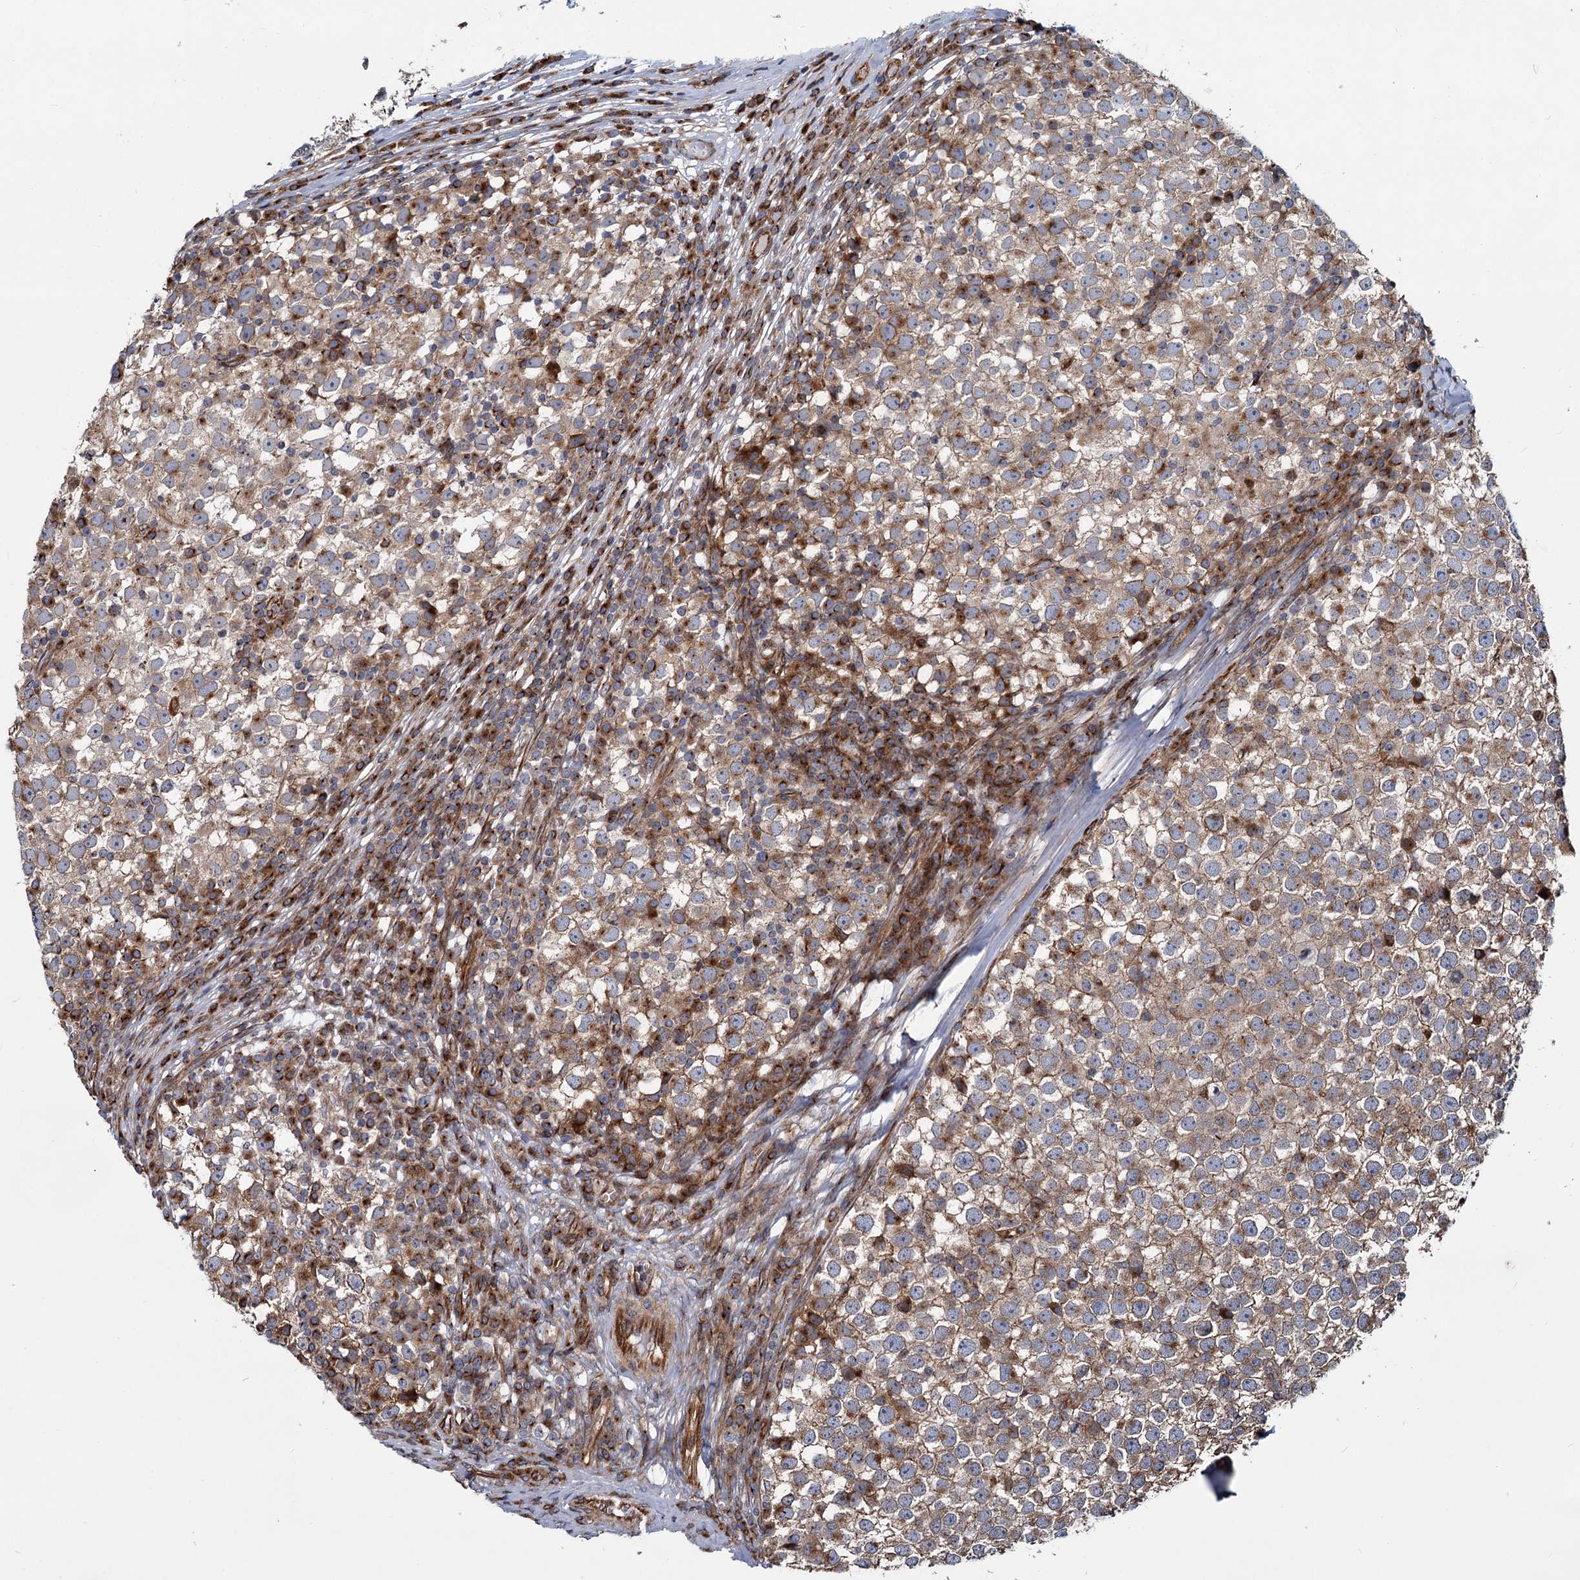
{"staining": {"intensity": "weak", "quantity": ">75%", "location": "cytoplasmic/membranous"}, "tissue": "testis cancer", "cell_type": "Tumor cells", "image_type": "cancer", "snomed": [{"axis": "morphology", "description": "Seminoma, NOS"}, {"axis": "topography", "description": "Testis"}], "caption": "High-magnification brightfield microscopy of testis seminoma stained with DAB (3,3'-diaminobenzidine) (brown) and counterstained with hematoxylin (blue). tumor cells exhibit weak cytoplasmic/membranous positivity is identified in about>75% of cells.", "gene": "PSEN1", "patient": {"sex": "male", "age": 65}}